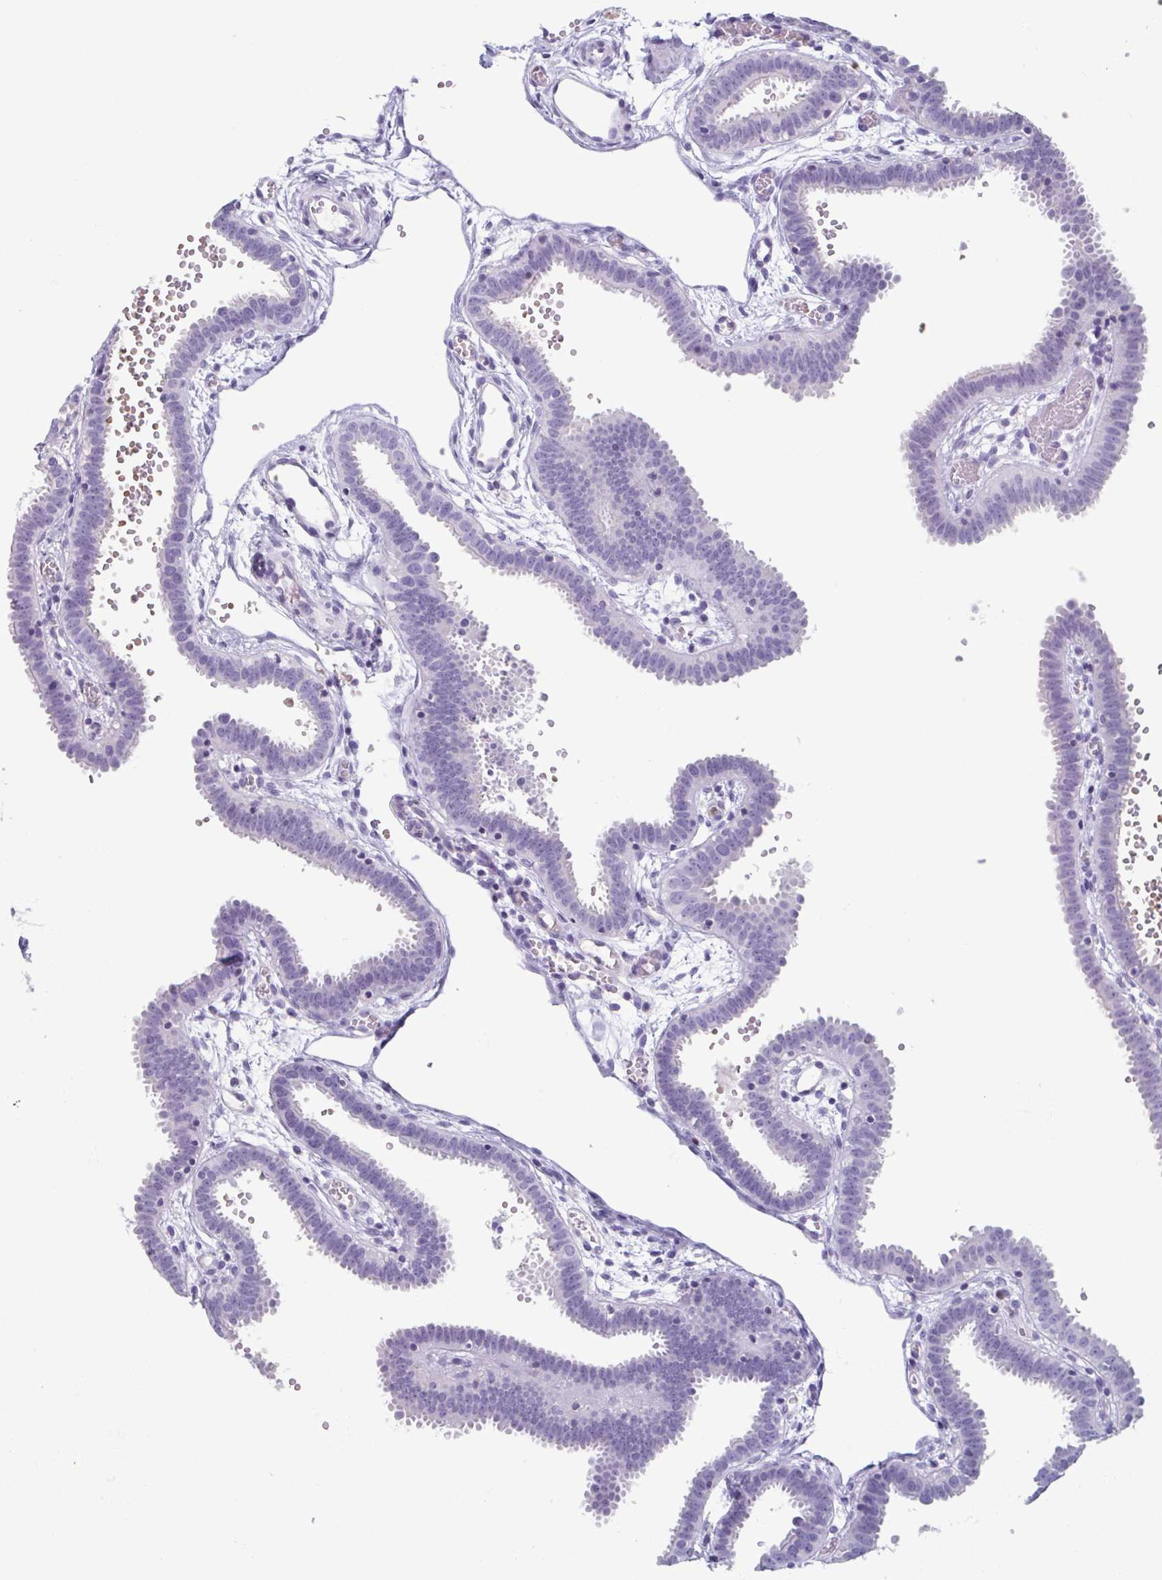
{"staining": {"intensity": "negative", "quantity": "none", "location": "none"}, "tissue": "fallopian tube", "cell_type": "Glandular cells", "image_type": "normal", "snomed": [{"axis": "morphology", "description": "Normal tissue, NOS"}, {"axis": "topography", "description": "Fallopian tube"}], "caption": "The image demonstrates no staining of glandular cells in normal fallopian tube. (DAB (3,3'-diaminobenzidine) IHC with hematoxylin counter stain).", "gene": "BPI", "patient": {"sex": "female", "age": 37}}